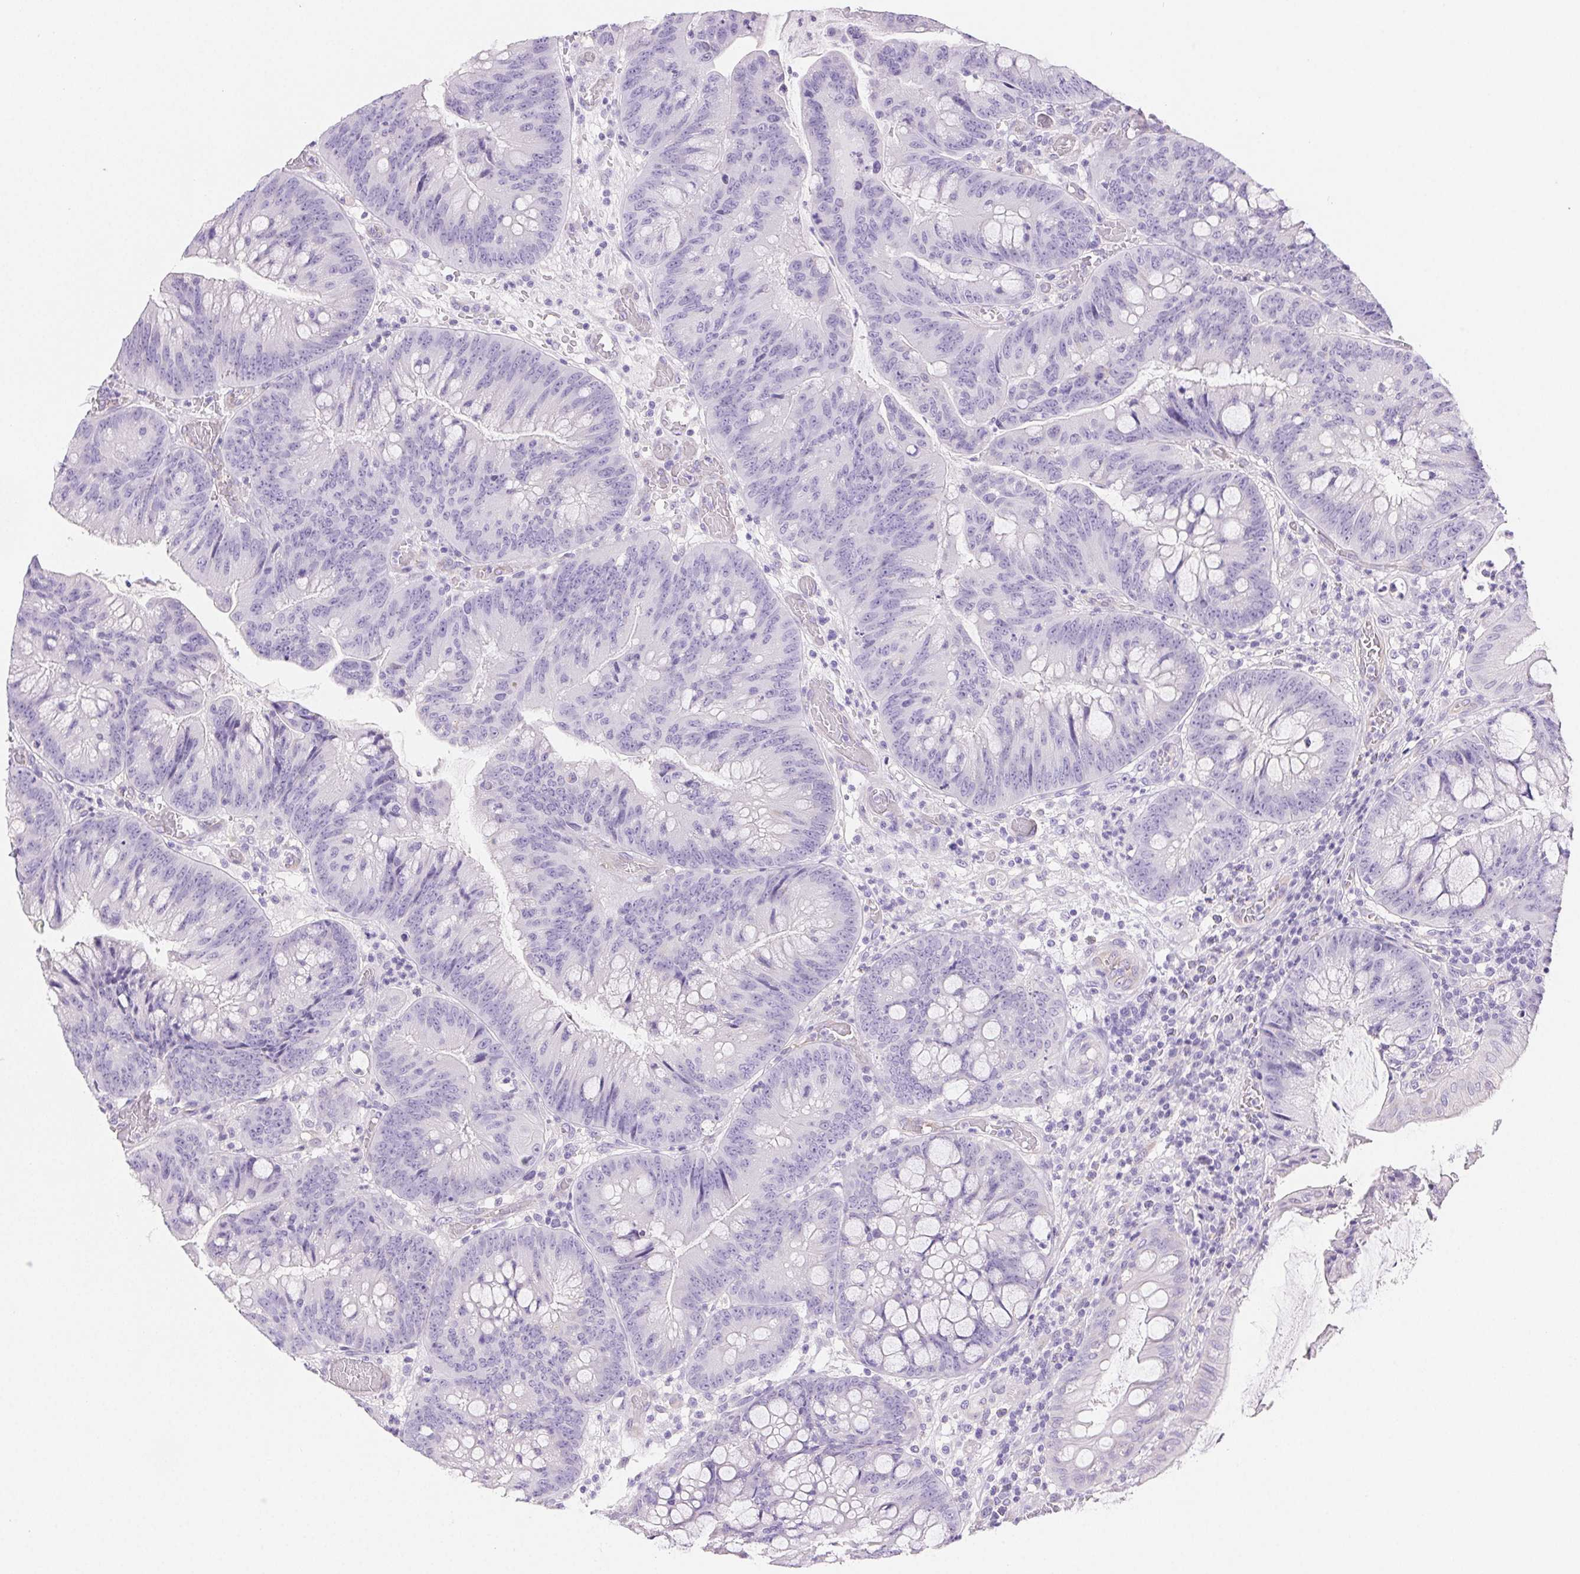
{"staining": {"intensity": "negative", "quantity": "none", "location": "none"}, "tissue": "colorectal cancer", "cell_type": "Tumor cells", "image_type": "cancer", "snomed": [{"axis": "morphology", "description": "Adenocarcinoma, NOS"}, {"axis": "topography", "description": "Colon"}], "caption": "An IHC histopathology image of colorectal cancer is shown. There is no staining in tumor cells of colorectal cancer.", "gene": "PNLIP", "patient": {"sex": "male", "age": 62}}